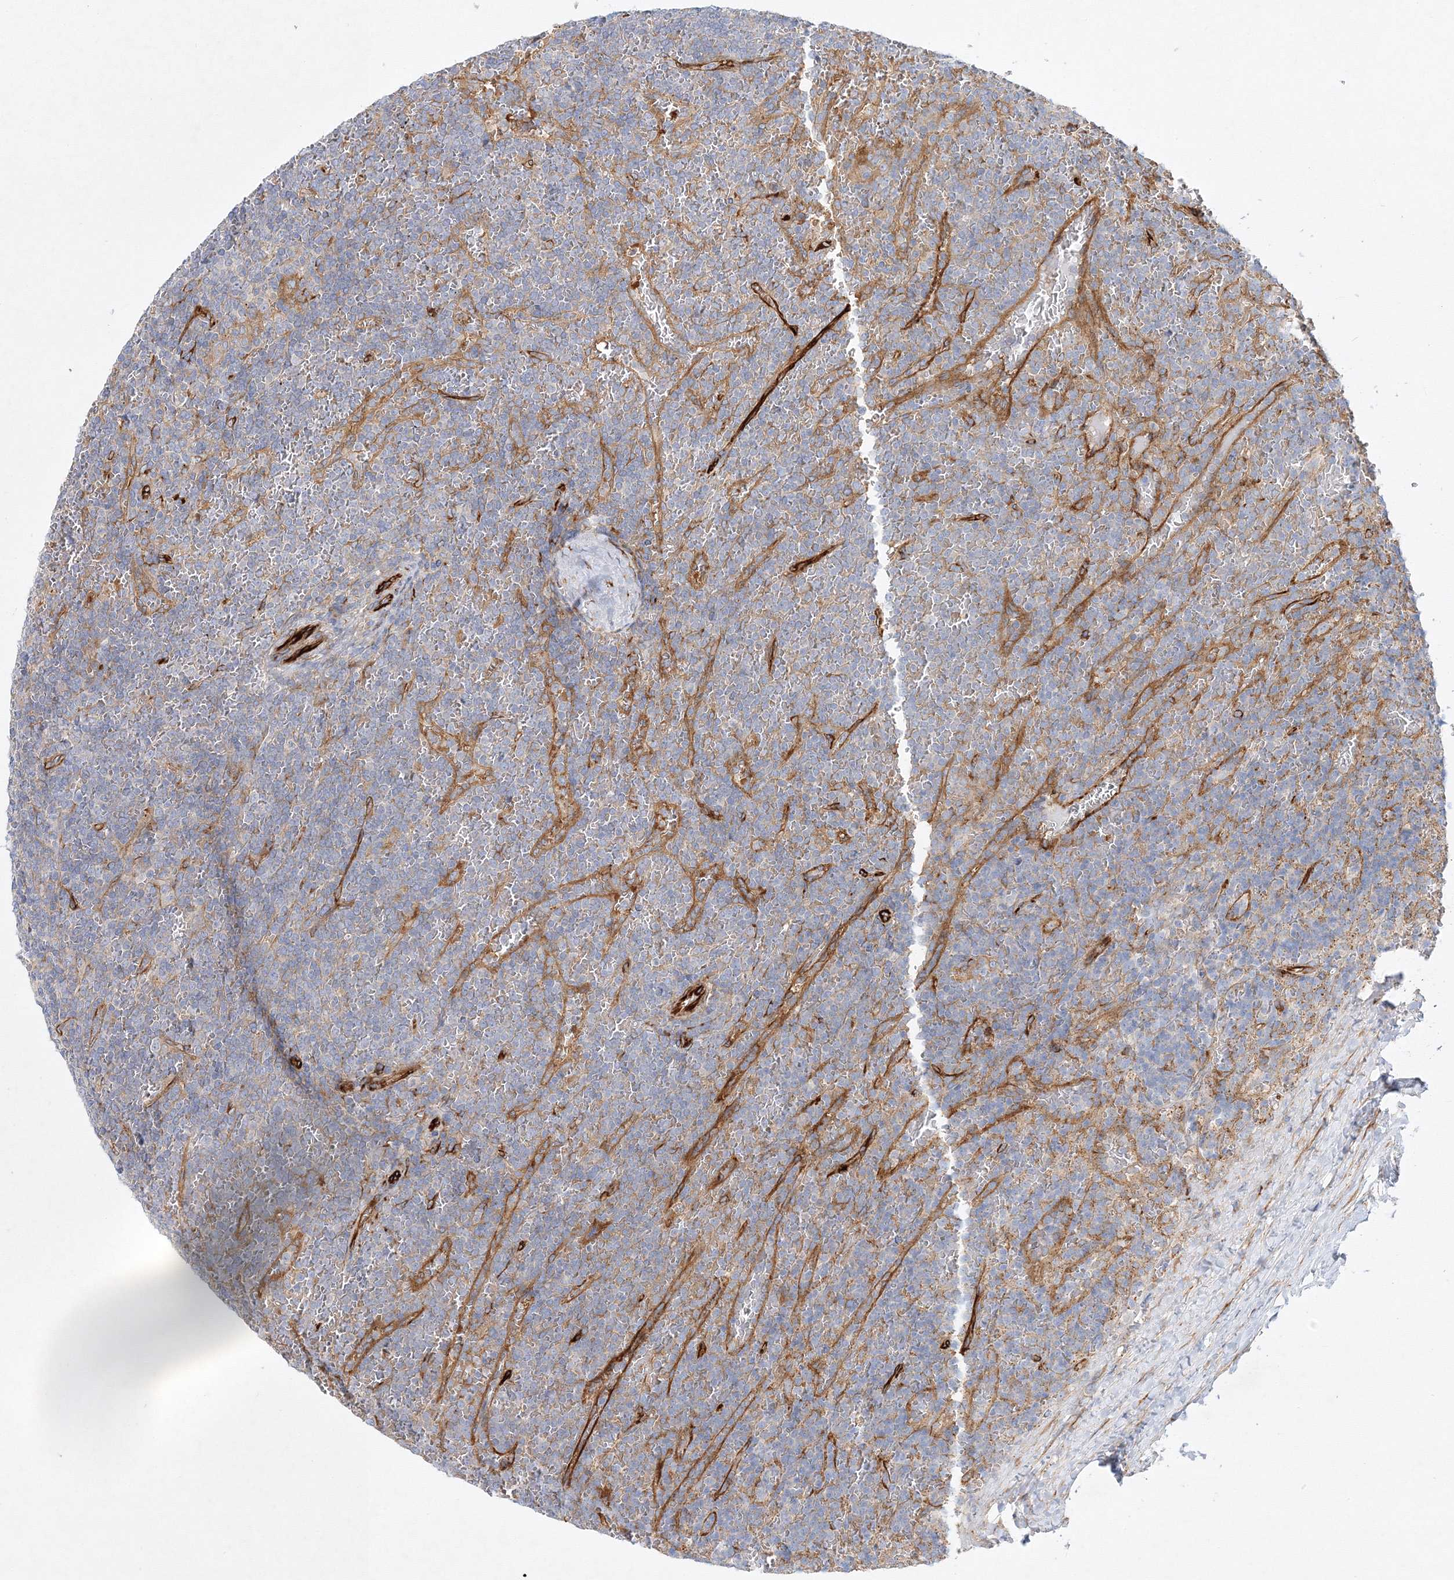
{"staining": {"intensity": "weak", "quantity": "<25%", "location": "cytoplasmic/membranous"}, "tissue": "lymphoma", "cell_type": "Tumor cells", "image_type": "cancer", "snomed": [{"axis": "morphology", "description": "Malignant lymphoma, non-Hodgkin's type, Low grade"}, {"axis": "topography", "description": "Spleen"}], "caption": "Human lymphoma stained for a protein using immunohistochemistry (IHC) shows no staining in tumor cells.", "gene": "ZFYVE16", "patient": {"sex": "female", "age": 19}}